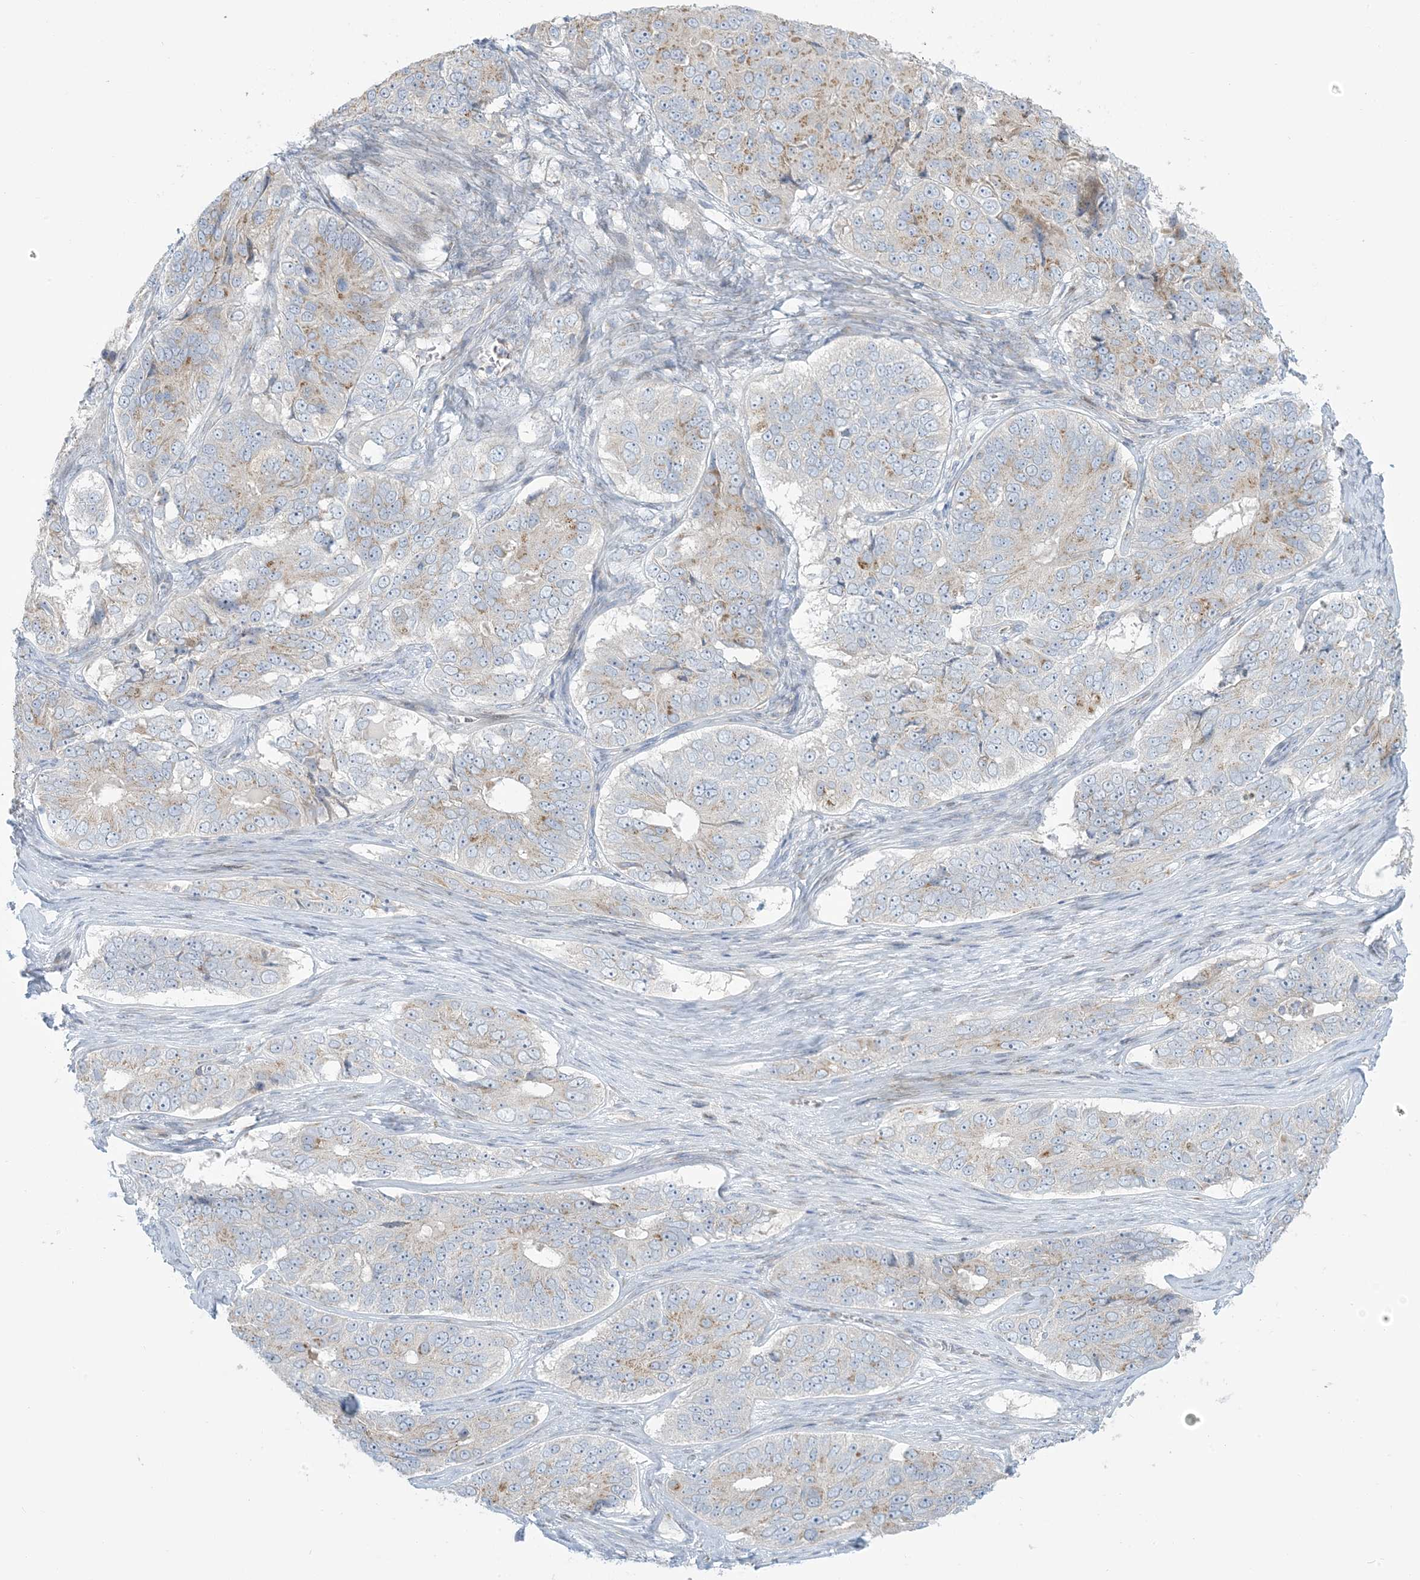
{"staining": {"intensity": "moderate", "quantity": "25%-75%", "location": "cytoplasmic/membranous"}, "tissue": "ovarian cancer", "cell_type": "Tumor cells", "image_type": "cancer", "snomed": [{"axis": "morphology", "description": "Carcinoma, endometroid"}, {"axis": "topography", "description": "Ovary"}], "caption": "Protein staining by IHC displays moderate cytoplasmic/membranous expression in about 25%-75% of tumor cells in endometroid carcinoma (ovarian).", "gene": "AFTPH", "patient": {"sex": "female", "age": 51}}